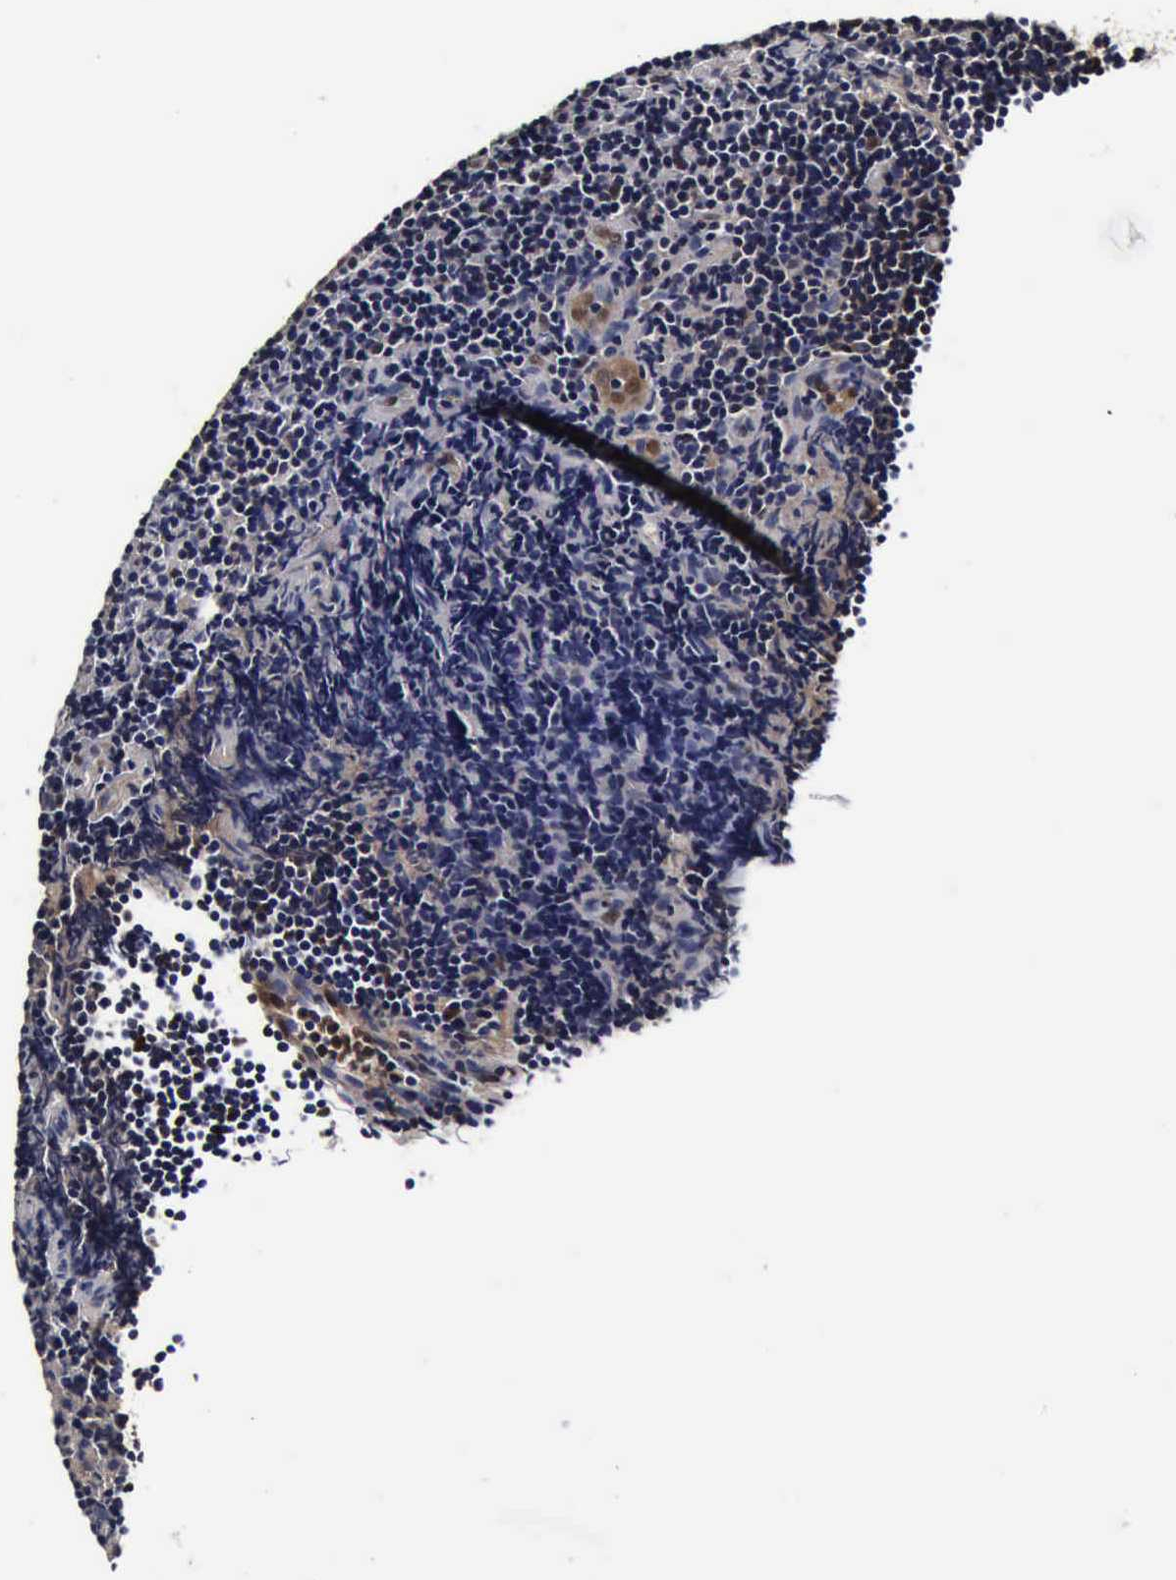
{"staining": {"intensity": "weak", "quantity": "25%-75%", "location": "cytoplasmic/membranous,nuclear"}, "tissue": "lymphoma", "cell_type": "Tumor cells", "image_type": "cancer", "snomed": [{"axis": "morphology", "description": "Malignant lymphoma, non-Hodgkin's type, Low grade"}, {"axis": "topography", "description": "Lymph node"}], "caption": "Low-grade malignant lymphoma, non-Hodgkin's type stained with a brown dye shows weak cytoplasmic/membranous and nuclear positive staining in approximately 25%-75% of tumor cells.", "gene": "UBC", "patient": {"sex": "male", "age": 49}}